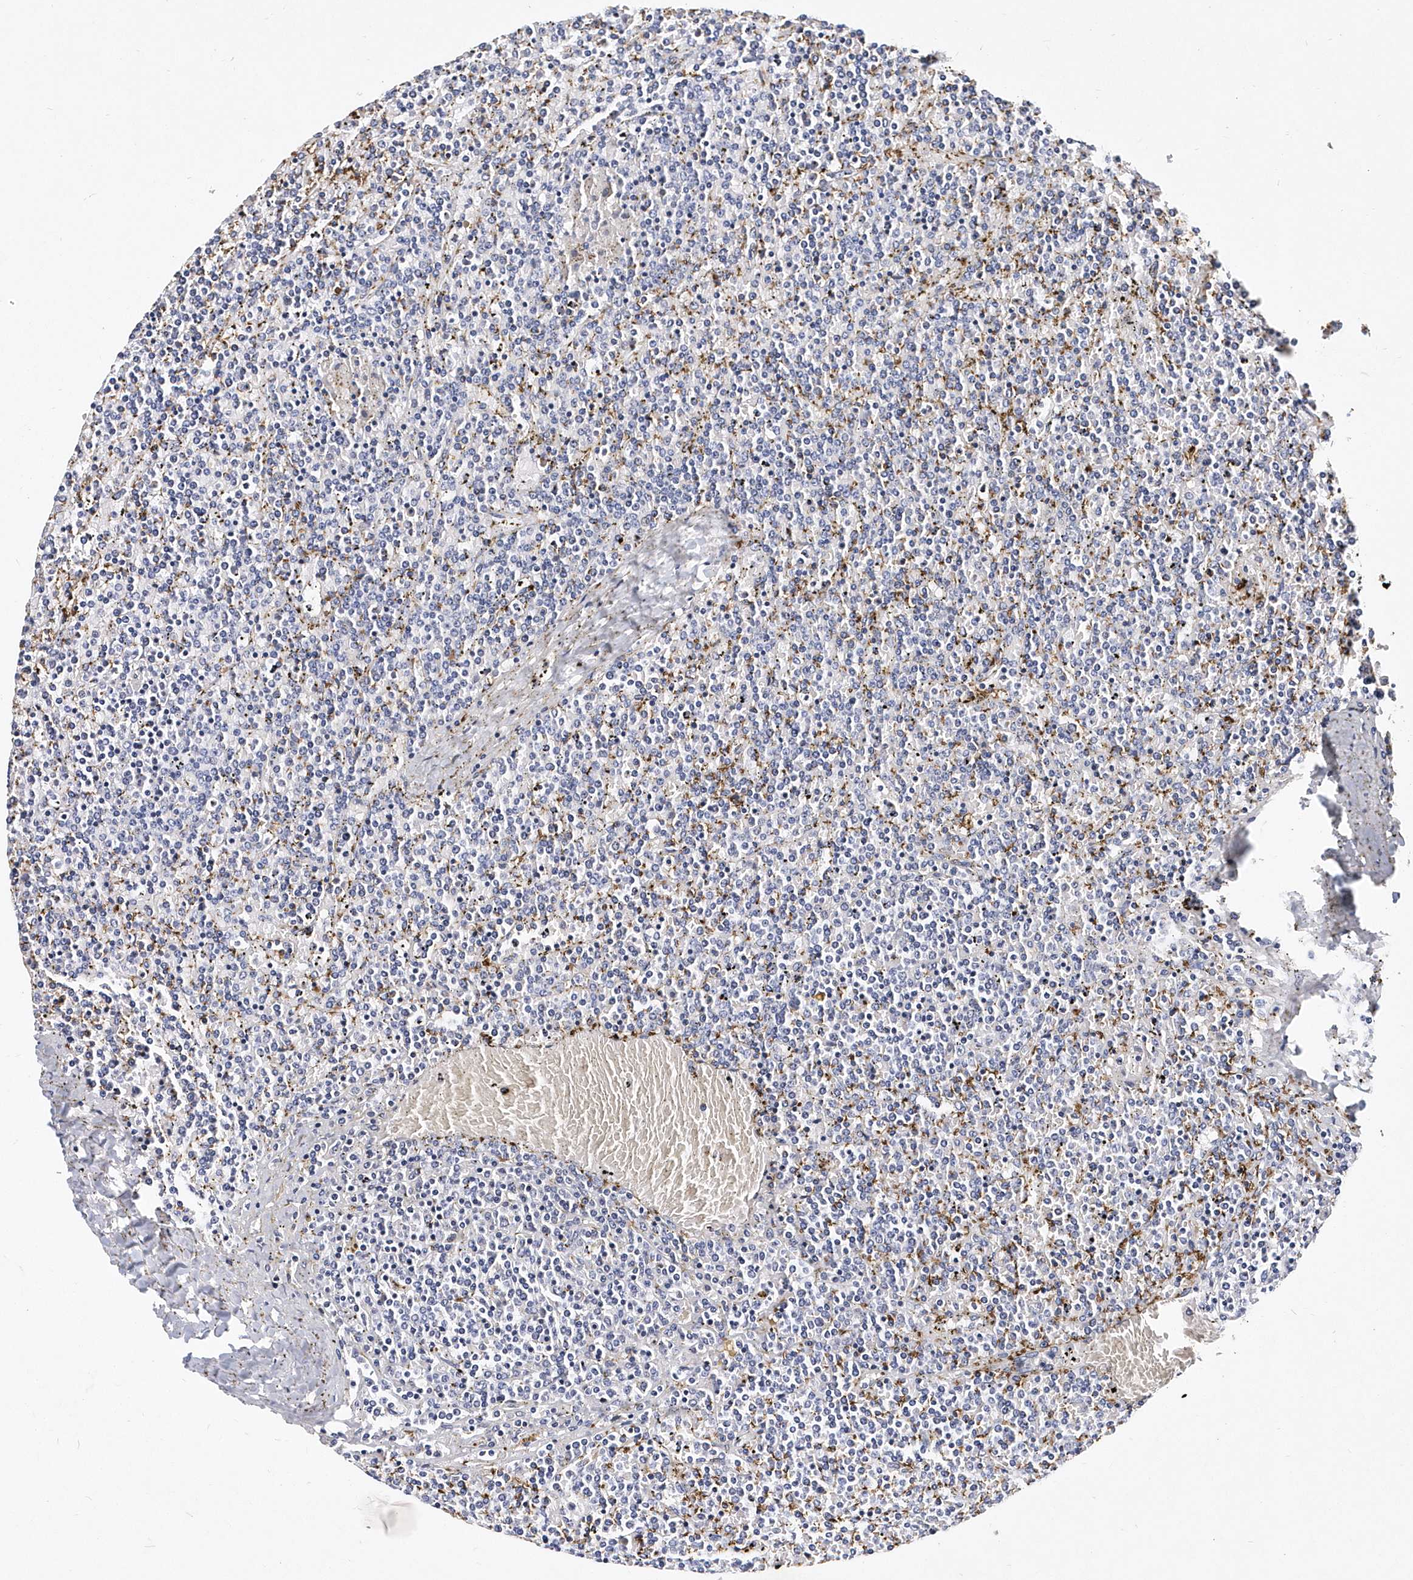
{"staining": {"intensity": "negative", "quantity": "none", "location": "none"}, "tissue": "lymphoma", "cell_type": "Tumor cells", "image_type": "cancer", "snomed": [{"axis": "morphology", "description": "Malignant lymphoma, non-Hodgkin's type, Low grade"}, {"axis": "topography", "description": "Spleen"}], "caption": "The histopathology image reveals no staining of tumor cells in lymphoma.", "gene": "ITGA2B", "patient": {"sex": "female", "age": 19}}